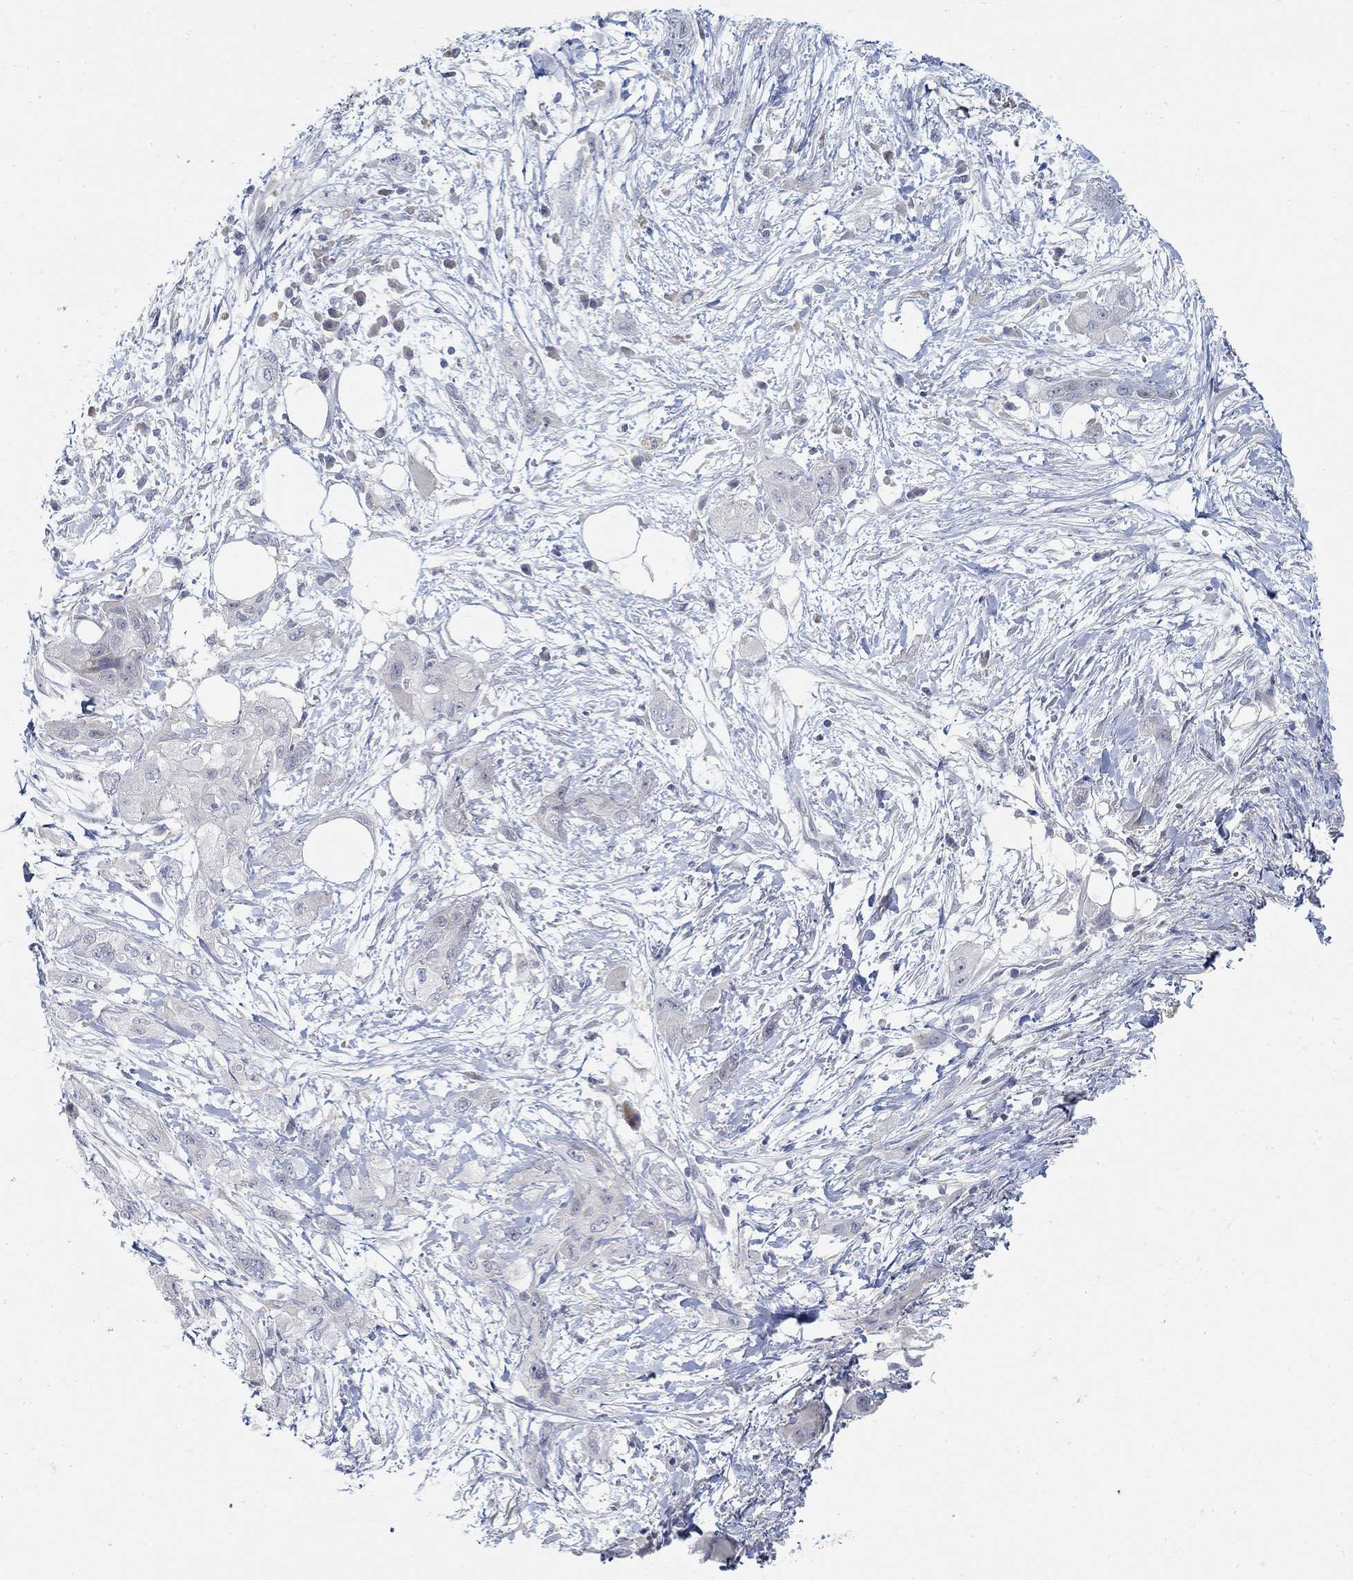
{"staining": {"intensity": "negative", "quantity": "none", "location": "none"}, "tissue": "pancreatic cancer", "cell_type": "Tumor cells", "image_type": "cancer", "snomed": [{"axis": "morphology", "description": "Adenocarcinoma, NOS"}, {"axis": "topography", "description": "Pancreas"}], "caption": "Adenocarcinoma (pancreatic) stained for a protein using immunohistochemistry (IHC) demonstrates no positivity tumor cells.", "gene": "ANO7", "patient": {"sex": "male", "age": 72}}